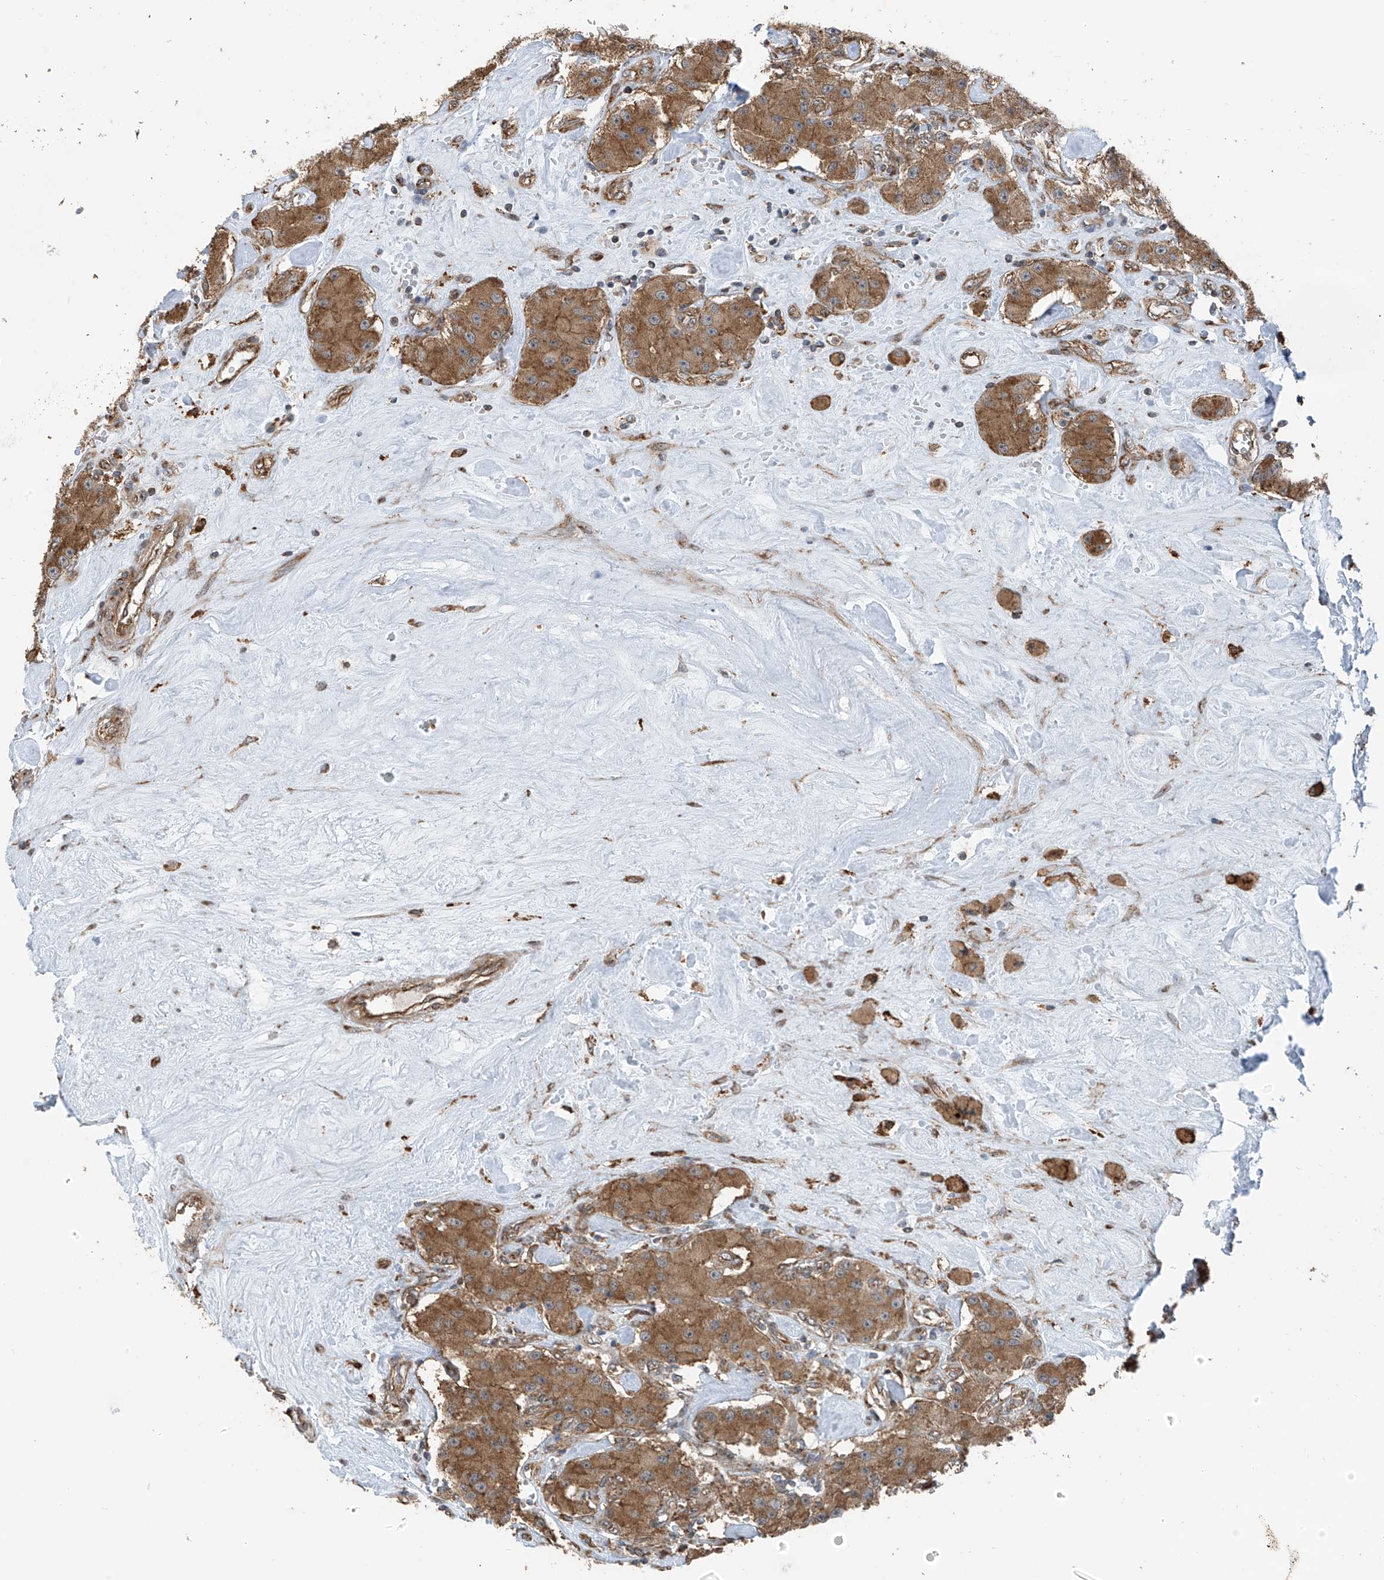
{"staining": {"intensity": "moderate", "quantity": ">75%", "location": "cytoplasmic/membranous"}, "tissue": "carcinoid", "cell_type": "Tumor cells", "image_type": "cancer", "snomed": [{"axis": "morphology", "description": "Carcinoid, malignant, NOS"}, {"axis": "topography", "description": "Pancreas"}], "caption": "This is an image of immunohistochemistry (IHC) staining of carcinoid, which shows moderate expression in the cytoplasmic/membranous of tumor cells.", "gene": "ZNF189", "patient": {"sex": "male", "age": 41}}